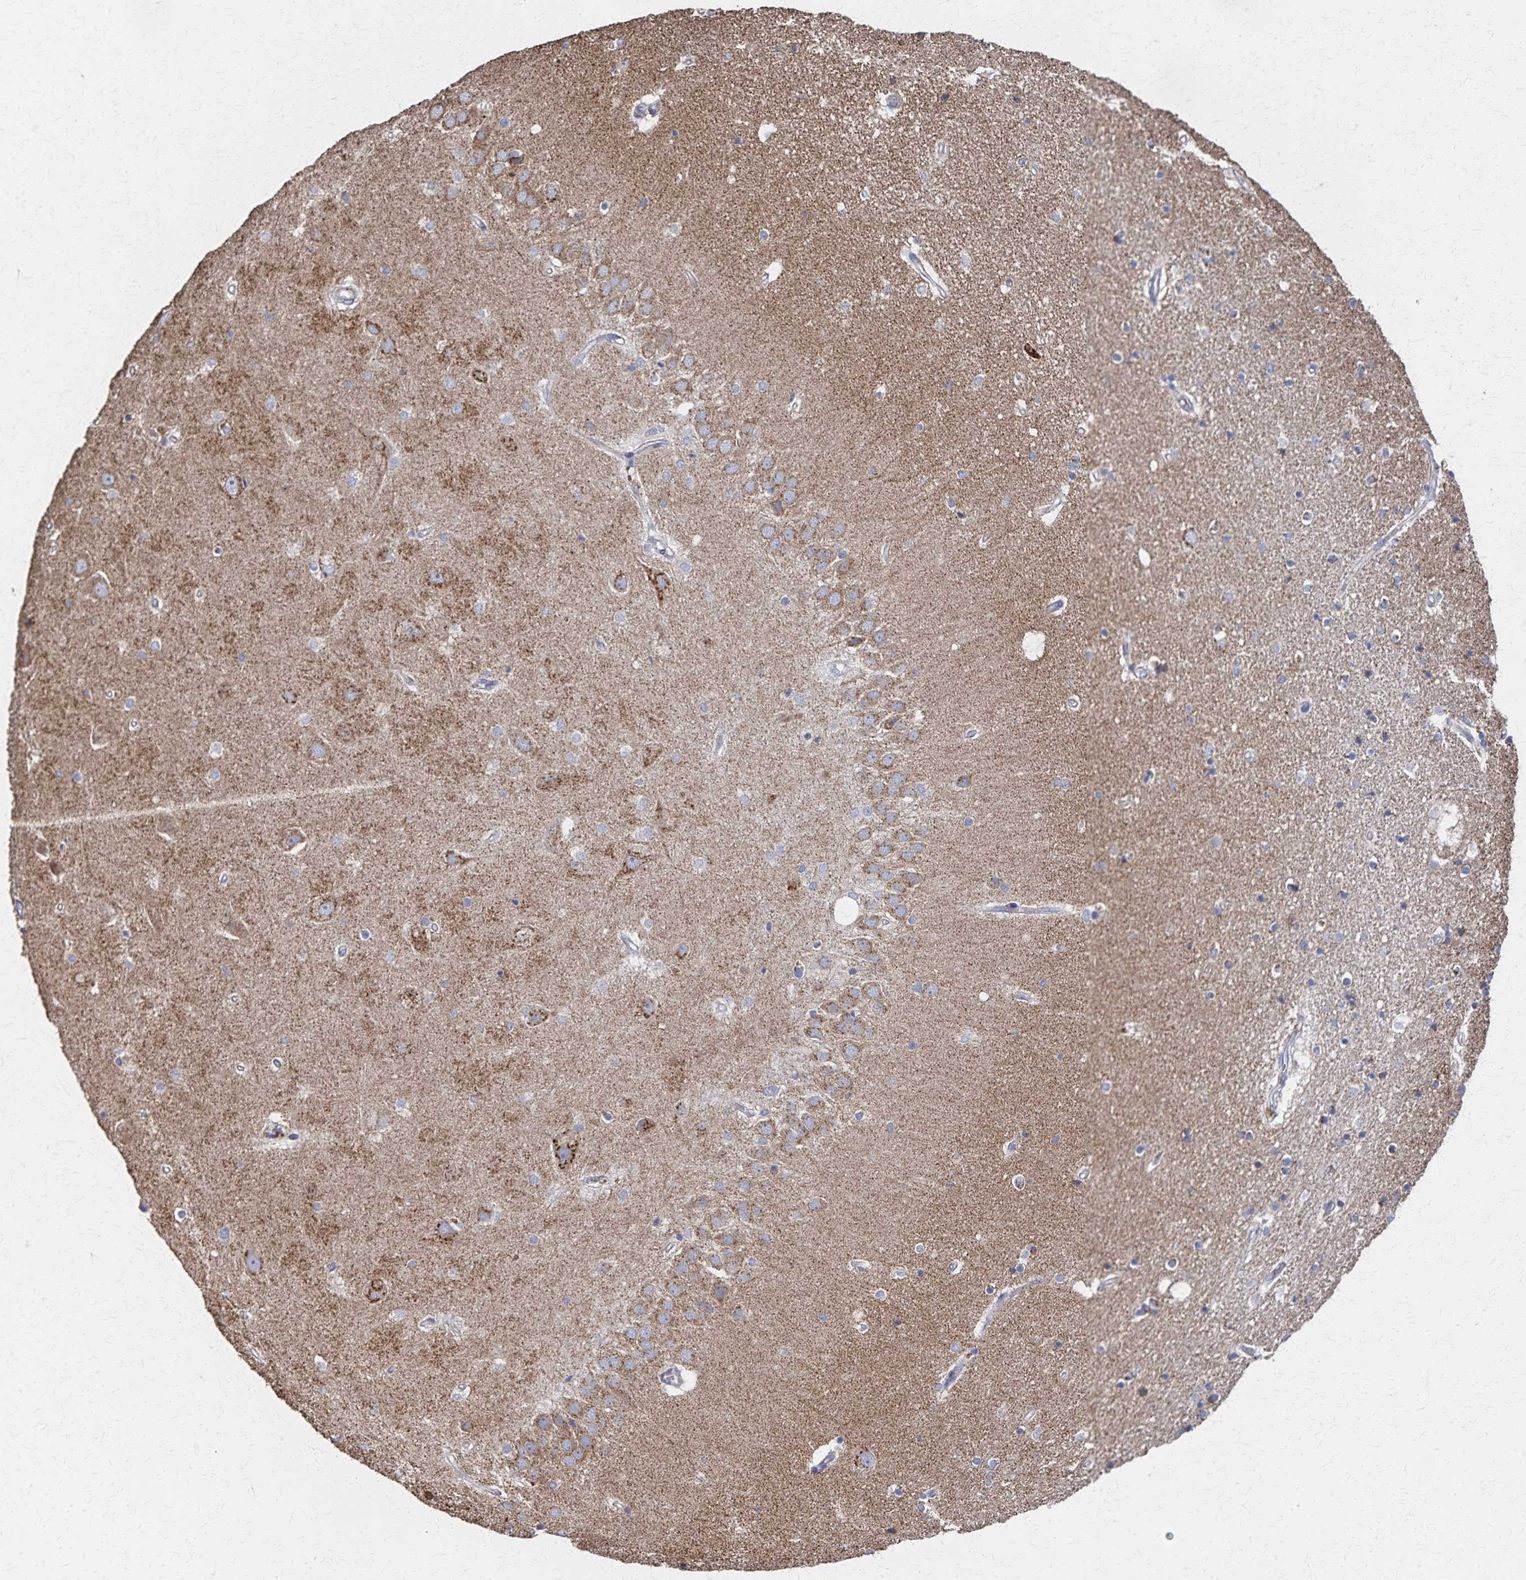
{"staining": {"intensity": "moderate", "quantity": "<25%", "location": "cytoplasmic/membranous"}, "tissue": "hippocampus", "cell_type": "Glial cells", "image_type": "normal", "snomed": [{"axis": "morphology", "description": "Normal tissue, NOS"}, {"axis": "topography", "description": "Hippocampus"}], "caption": "Hippocampus stained with IHC shows moderate cytoplasmic/membranous positivity in about <25% of glial cells. Immunohistochemistry stains the protein of interest in brown and the nuclei are stained blue.", "gene": "PGAP2", "patient": {"sex": "male", "age": 63}}